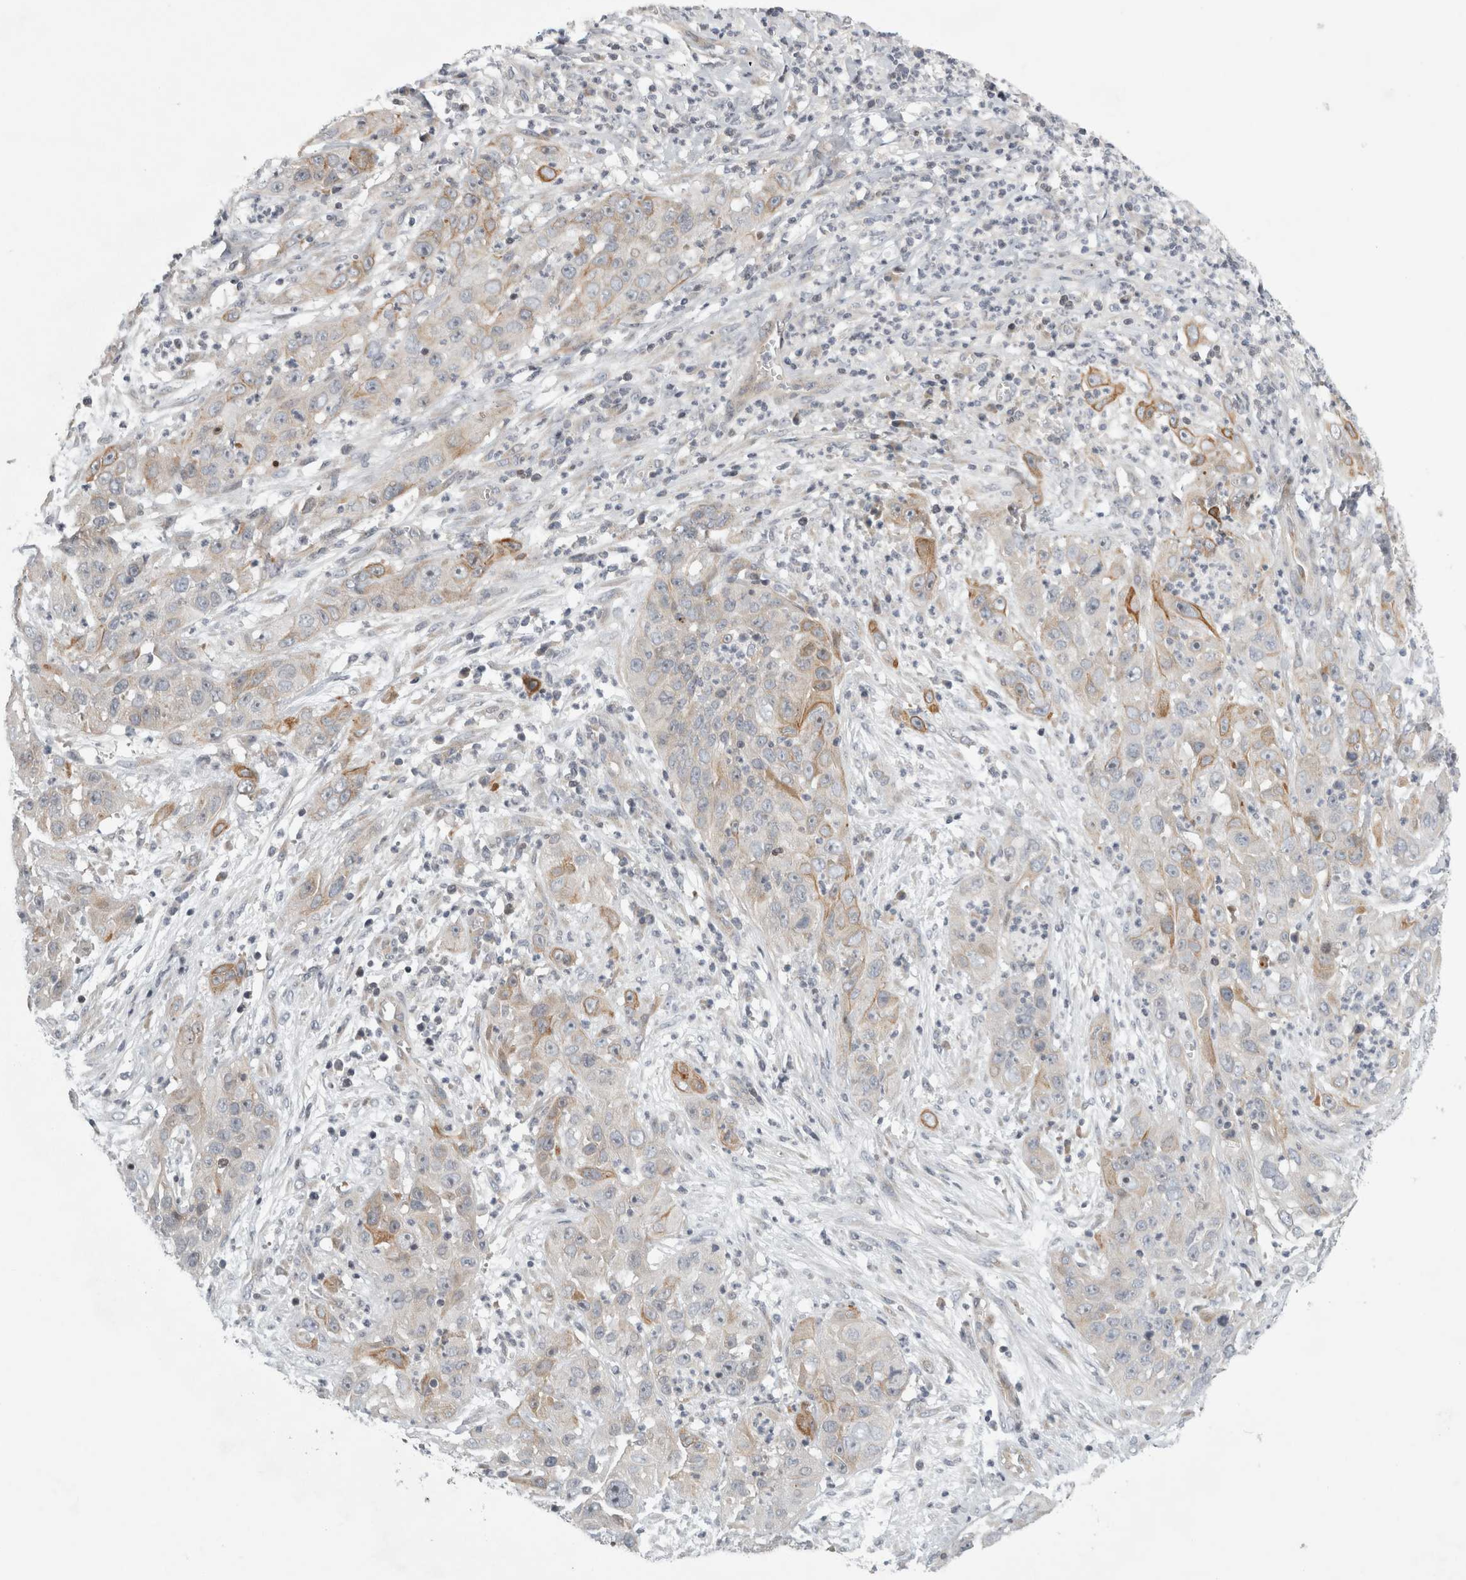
{"staining": {"intensity": "weak", "quantity": "<25%", "location": "cytoplasmic/membranous"}, "tissue": "cervical cancer", "cell_type": "Tumor cells", "image_type": "cancer", "snomed": [{"axis": "morphology", "description": "Squamous cell carcinoma, NOS"}, {"axis": "topography", "description": "Cervix"}], "caption": "Tumor cells are negative for brown protein staining in cervical squamous cell carcinoma.", "gene": "UTP25", "patient": {"sex": "female", "age": 32}}